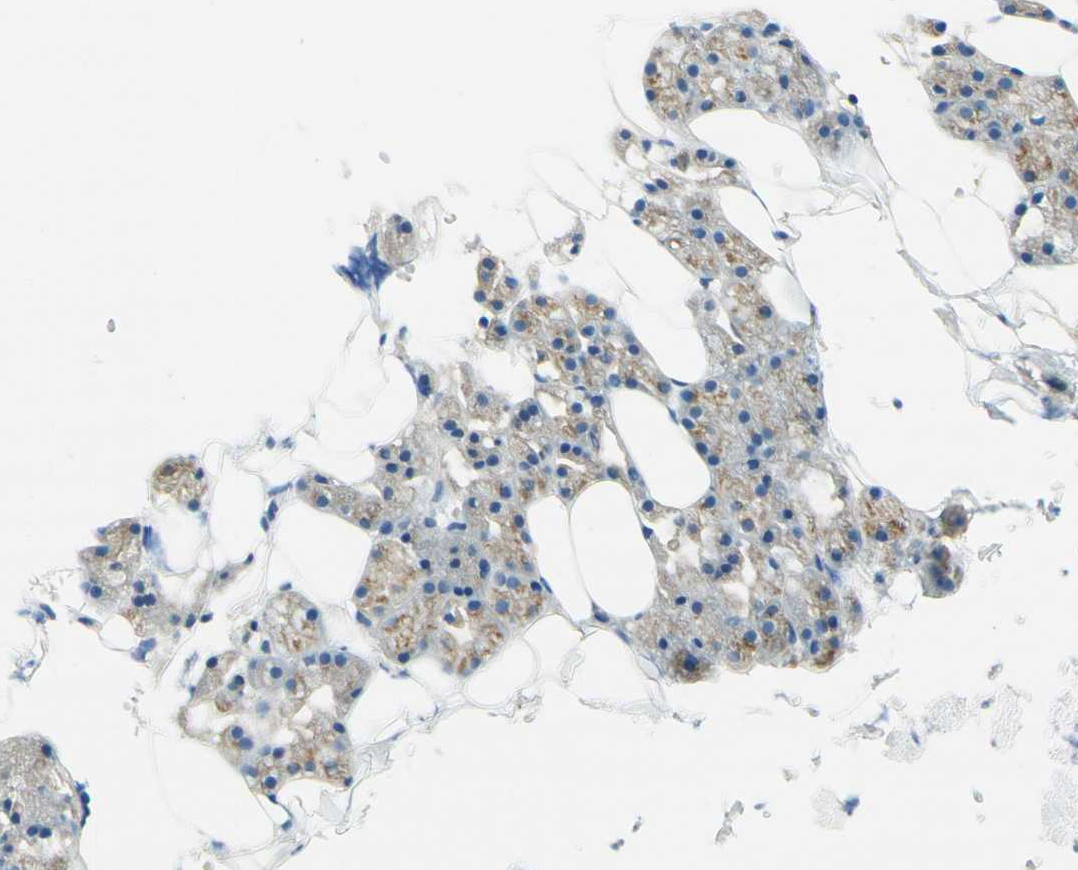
{"staining": {"intensity": "weak", "quantity": "25%-75%", "location": "cytoplasmic/membranous"}, "tissue": "salivary gland", "cell_type": "Glandular cells", "image_type": "normal", "snomed": [{"axis": "morphology", "description": "Normal tissue, NOS"}, {"axis": "topography", "description": "Salivary gland"}], "caption": "Immunohistochemical staining of unremarkable human salivary gland shows 25%-75% levels of weak cytoplasmic/membranous protein expression in approximately 25%-75% of glandular cells. The protein of interest is stained brown, and the nuclei are stained in blue (DAB (3,3'-diaminobenzidine) IHC with brightfield microscopy, high magnification).", "gene": "CLTC", "patient": {"sex": "male", "age": 62}}